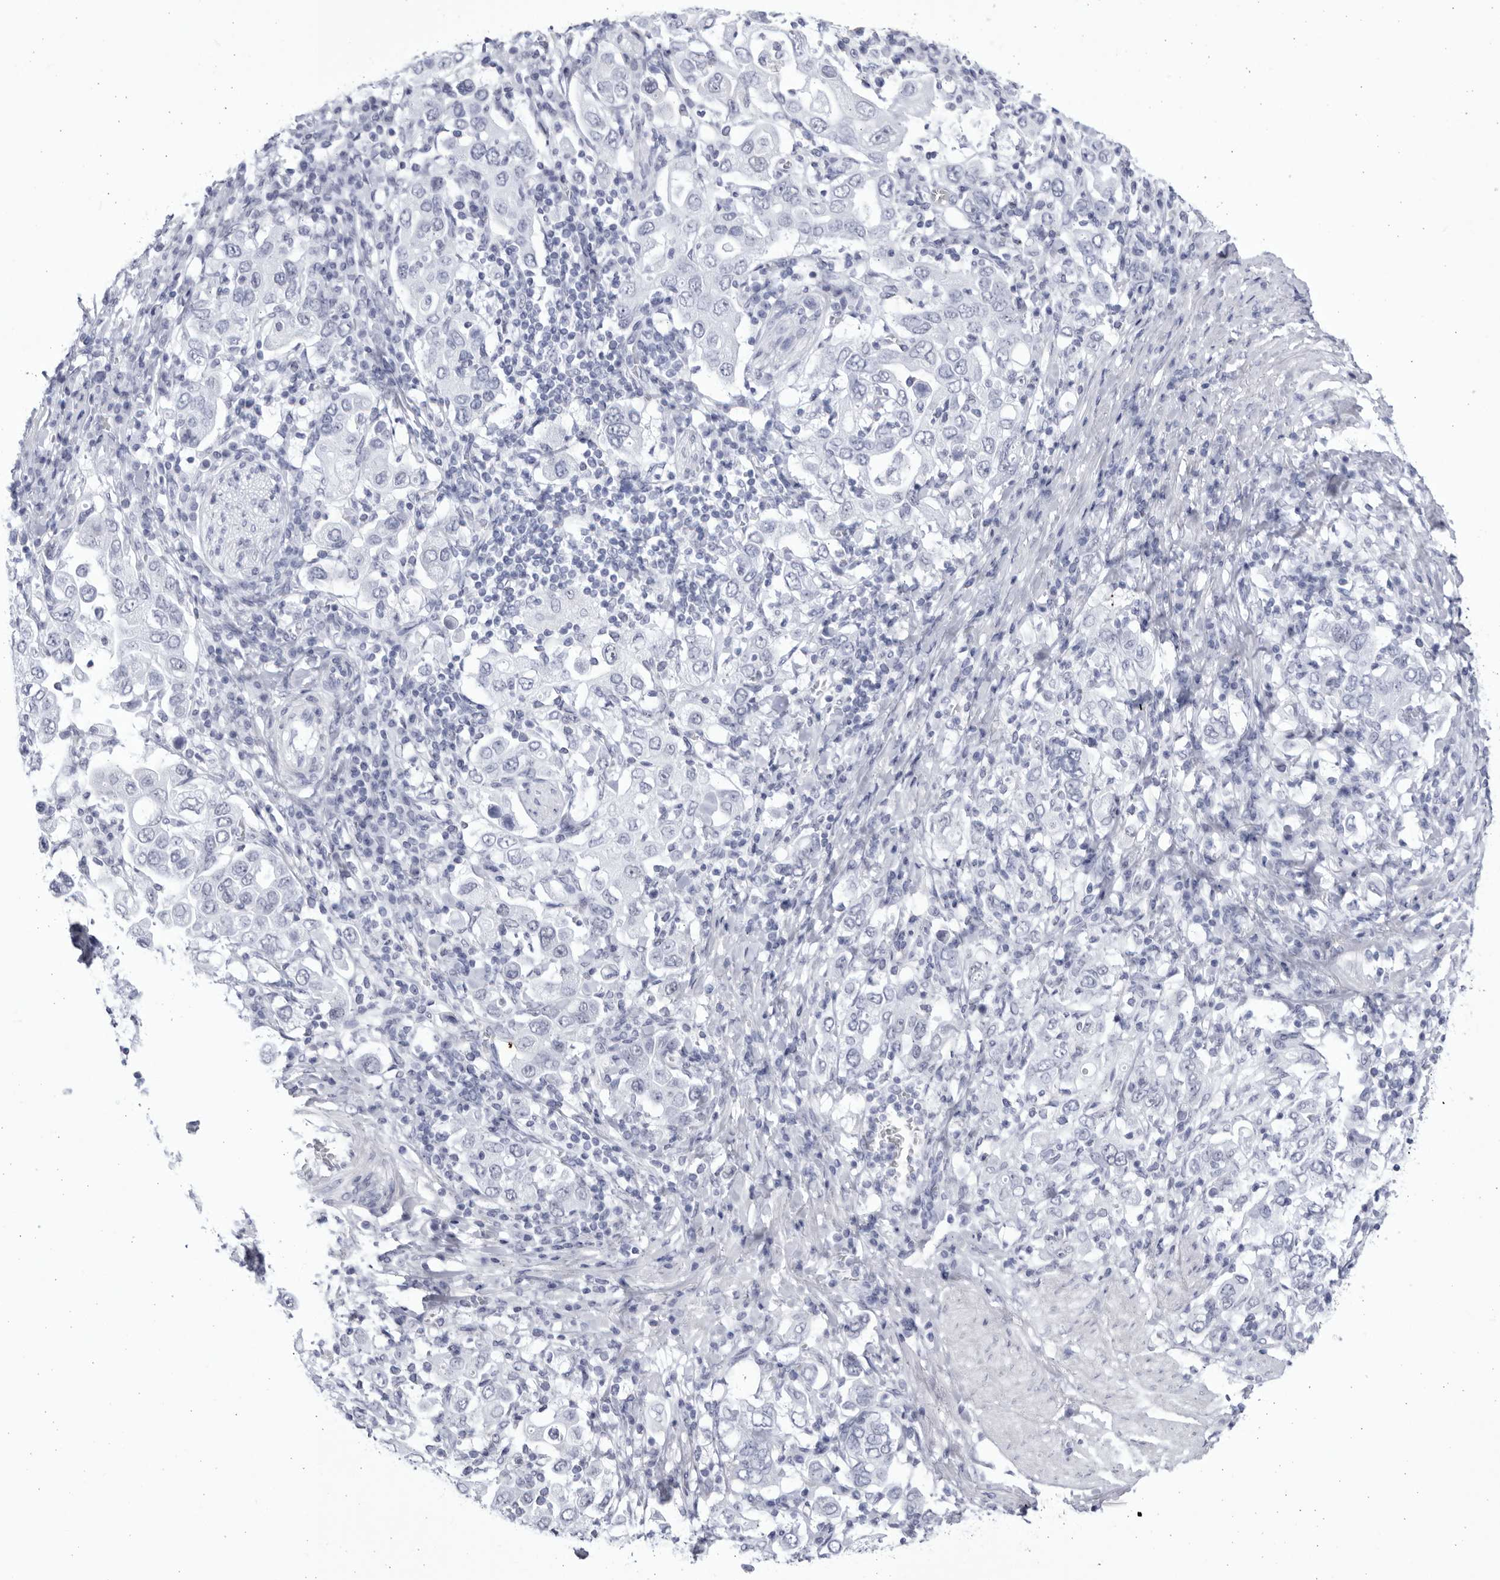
{"staining": {"intensity": "negative", "quantity": "none", "location": "none"}, "tissue": "stomach cancer", "cell_type": "Tumor cells", "image_type": "cancer", "snomed": [{"axis": "morphology", "description": "Adenocarcinoma, NOS"}, {"axis": "topography", "description": "Stomach, upper"}], "caption": "DAB (3,3'-diaminobenzidine) immunohistochemical staining of stomach adenocarcinoma exhibits no significant positivity in tumor cells.", "gene": "CCDC181", "patient": {"sex": "male", "age": 62}}